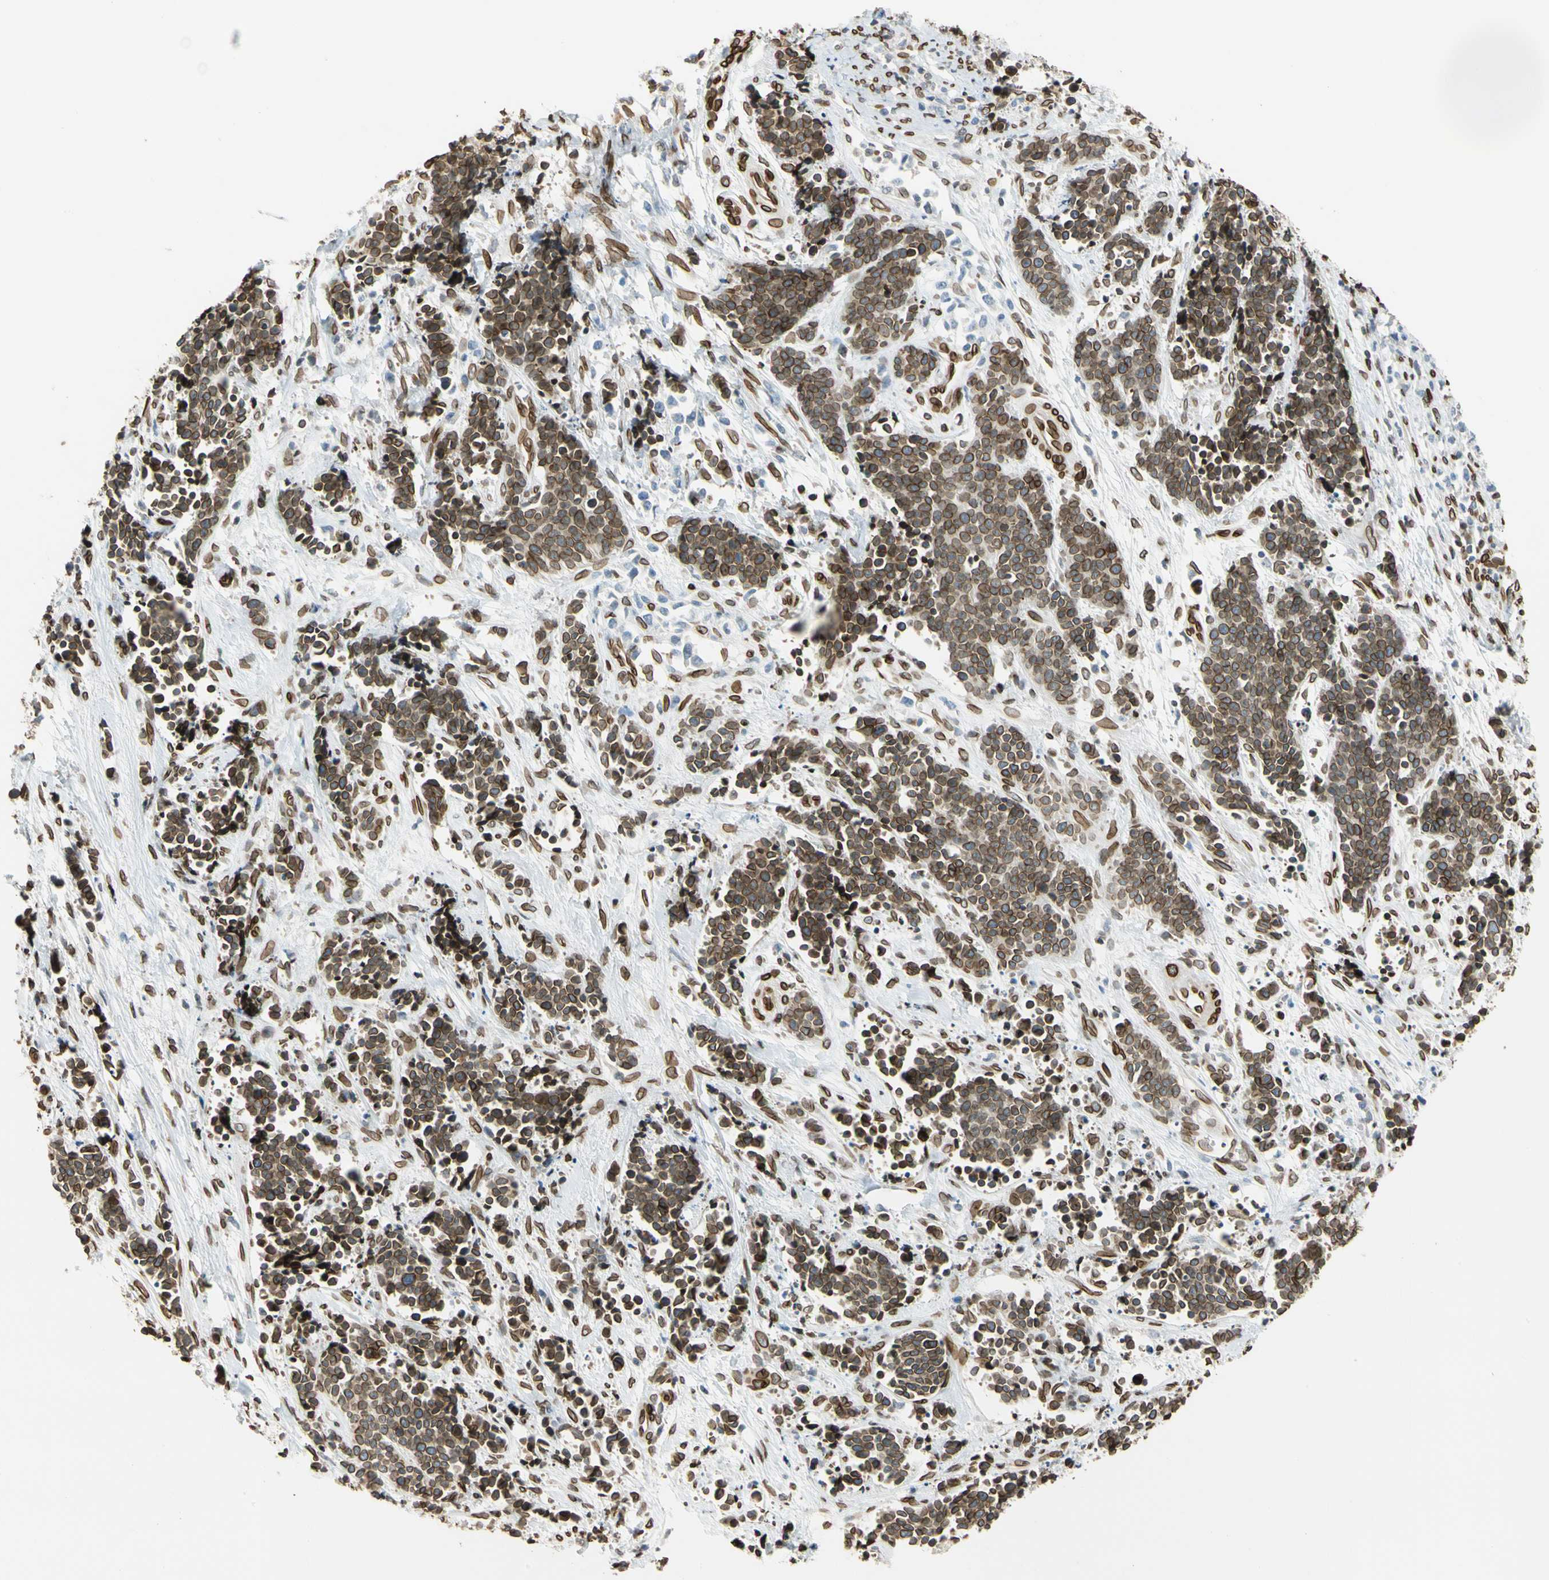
{"staining": {"intensity": "strong", "quantity": ">75%", "location": "cytoplasmic/membranous,nuclear"}, "tissue": "cervical cancer", "cell_type": "Tumor cells", "image_type": "cancer", "snomed": [{"axis": "morphology", "description": "Squamous cell carcinoma, NOS"}, {"axis": "topography", "description": "Cervix"}], "caption": "This is a photomicrograph of immunohistochemistry staining of squamous cell carcinoma (cervical), which shows strong expression in the cytoplasmic/membranous and nuclear of tumor cells.", "gene": "SUN1", "patient": {"sex": "female", "age": 35}}